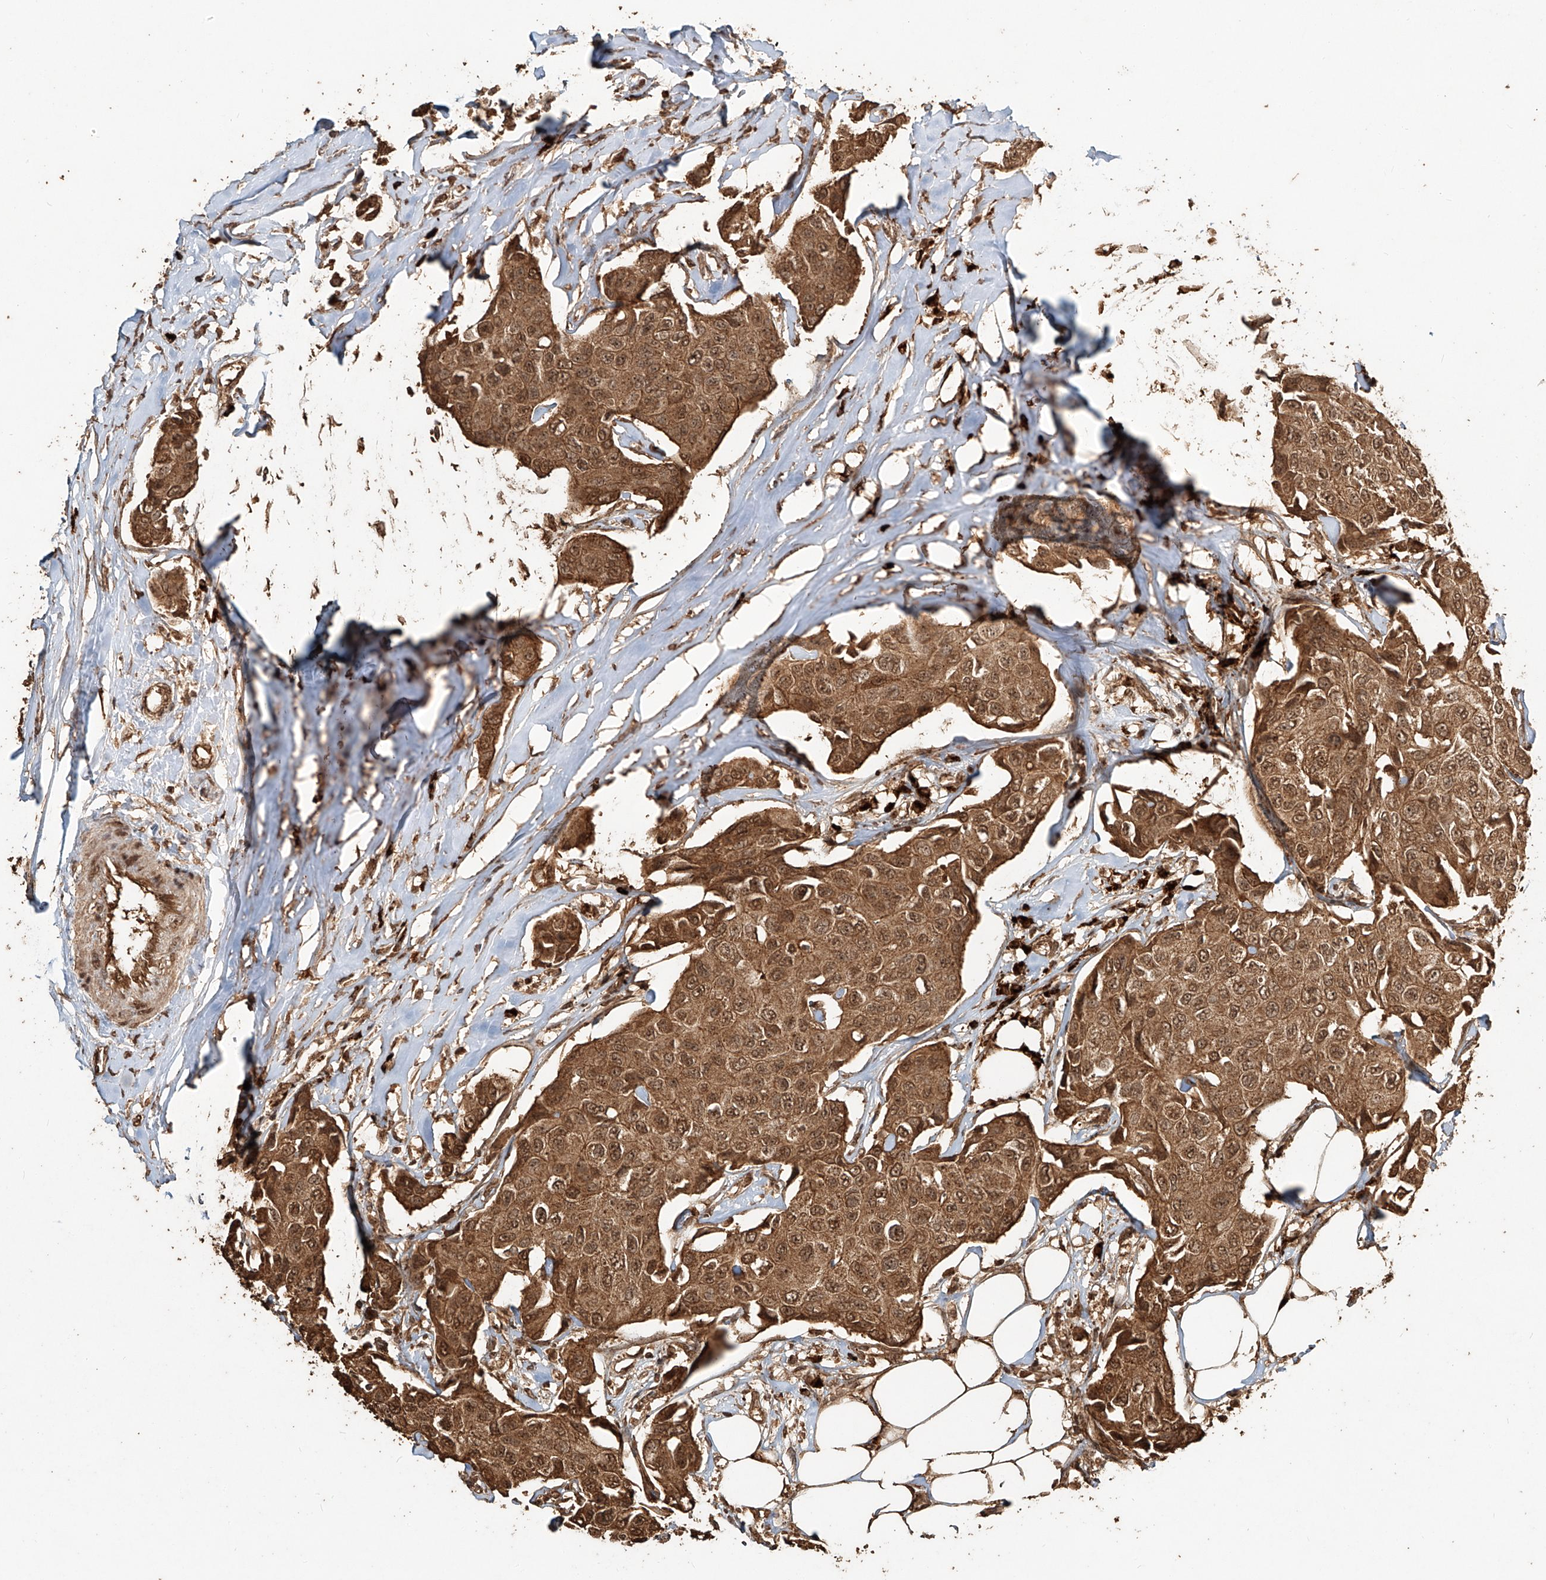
{"staining": {"intensity": "moderate", "quantity": ">75%", "location": "cytoplasmic/membranous,nuclear"}, "tissue": "breast cancer", "cell_type": "Tumor cells", "image_type": "cancer", "snomed": [{"axis": "morphology", "description": "Duct carcinoma"}, {"axis": "topography", "description": "Breast"}], "caption": "This is a photomicrograph of immunohistochemistry (IHC) staining of breast cancer, which shows moderate positivity in the cytoplasmic/membranous and nuclear of tumor cells.", "gene": "ZNF660", "patient": {"sex": "female", "age": 80}}